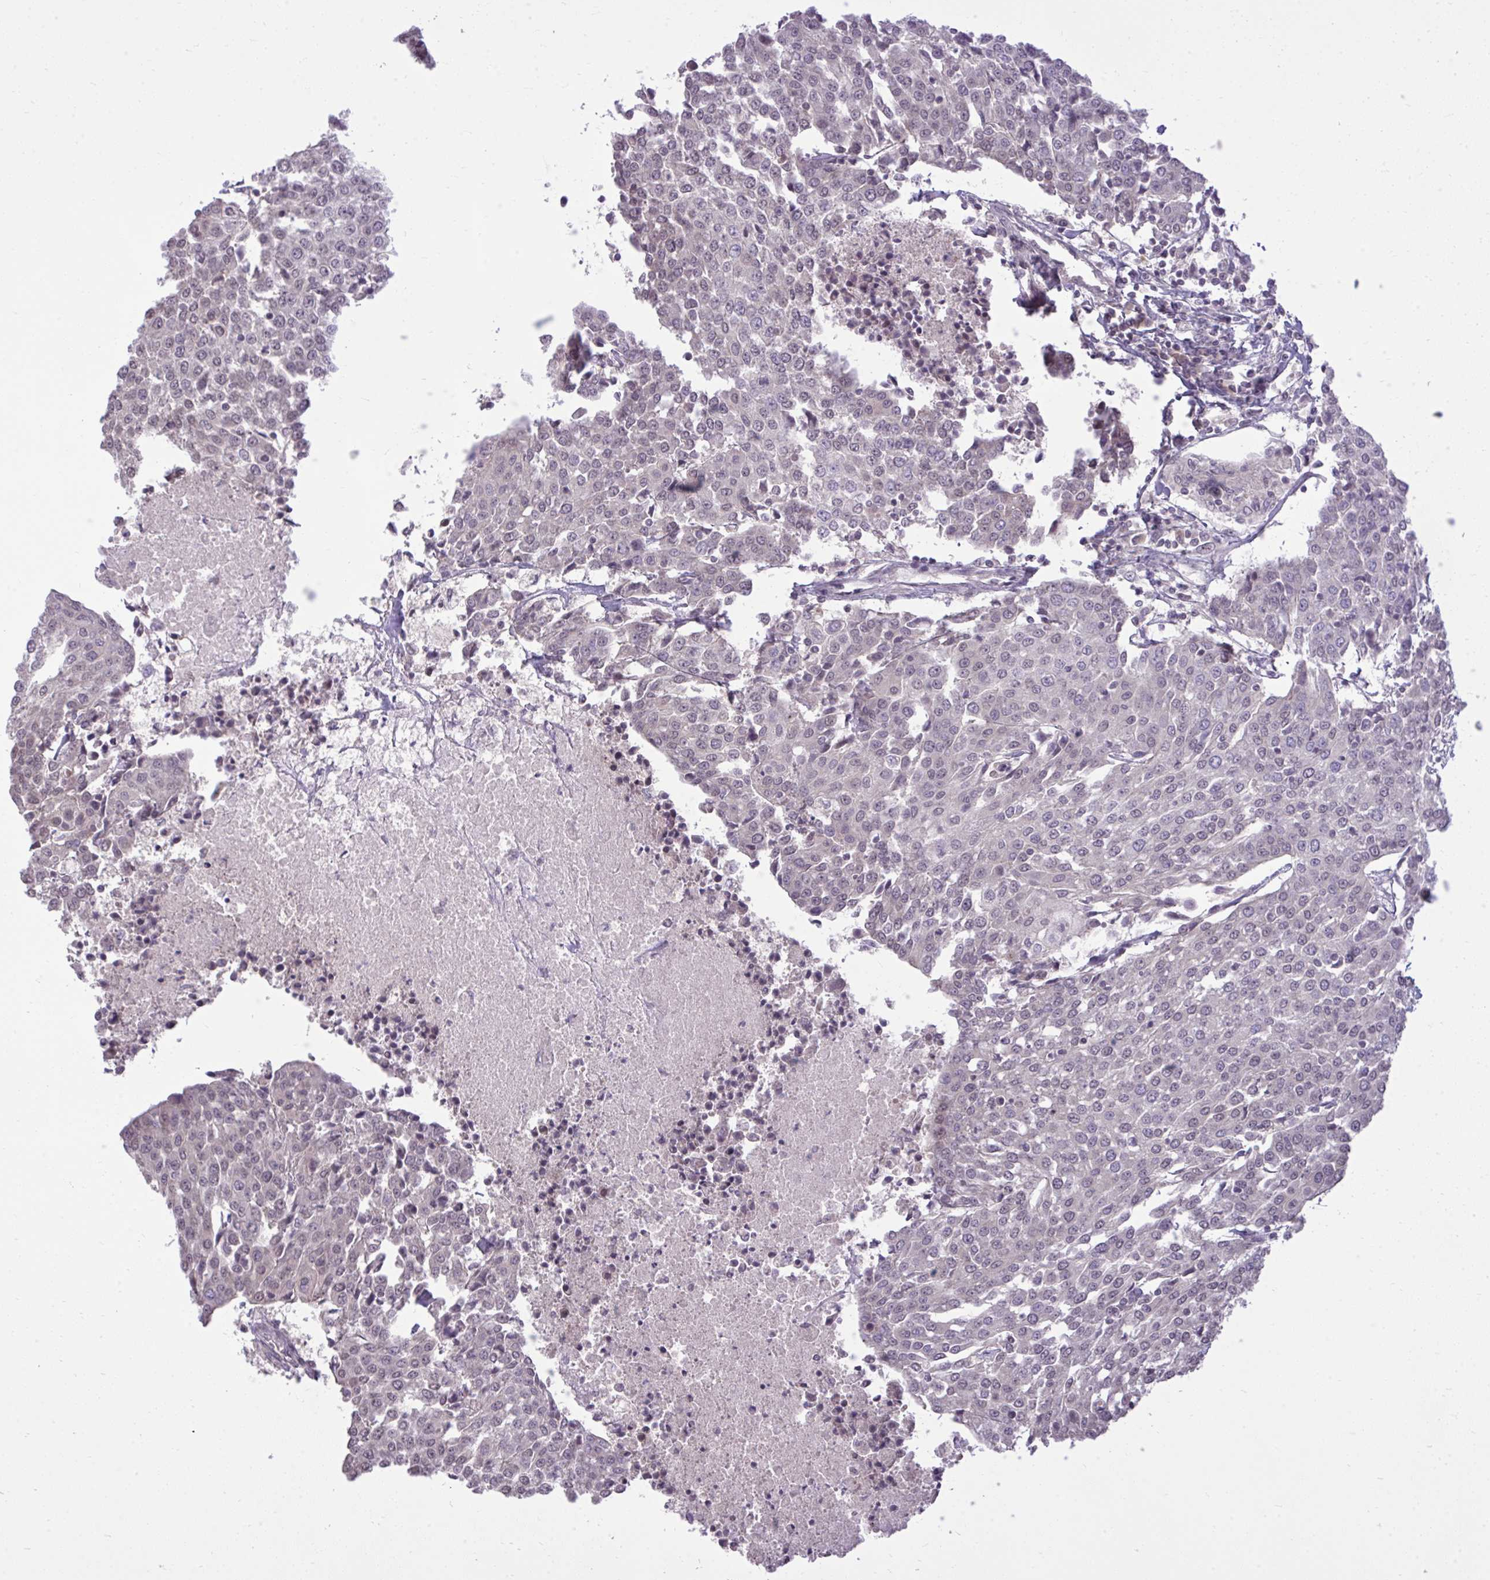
{"staining": {"intensity": "negative", "quantity": "none", "location": "none"}, "tissue": "urothelial cancer", "cell_type": "Tumor cells", "image_type": "cancer", "snomed": [{"axis": "morphology", "description": "Urothelial carcinoma, High grade"}, {"axis": "topography", "description": "Urinary bladder"}], "caption": "IHC histopathology image of neoplastic tissue: high-grade urothelial carcinoma stained with DAB displays no significant protein staining in tumor cells.", "gene": "CYP20A1", "patient": {"sex": "female", "age": 85}}